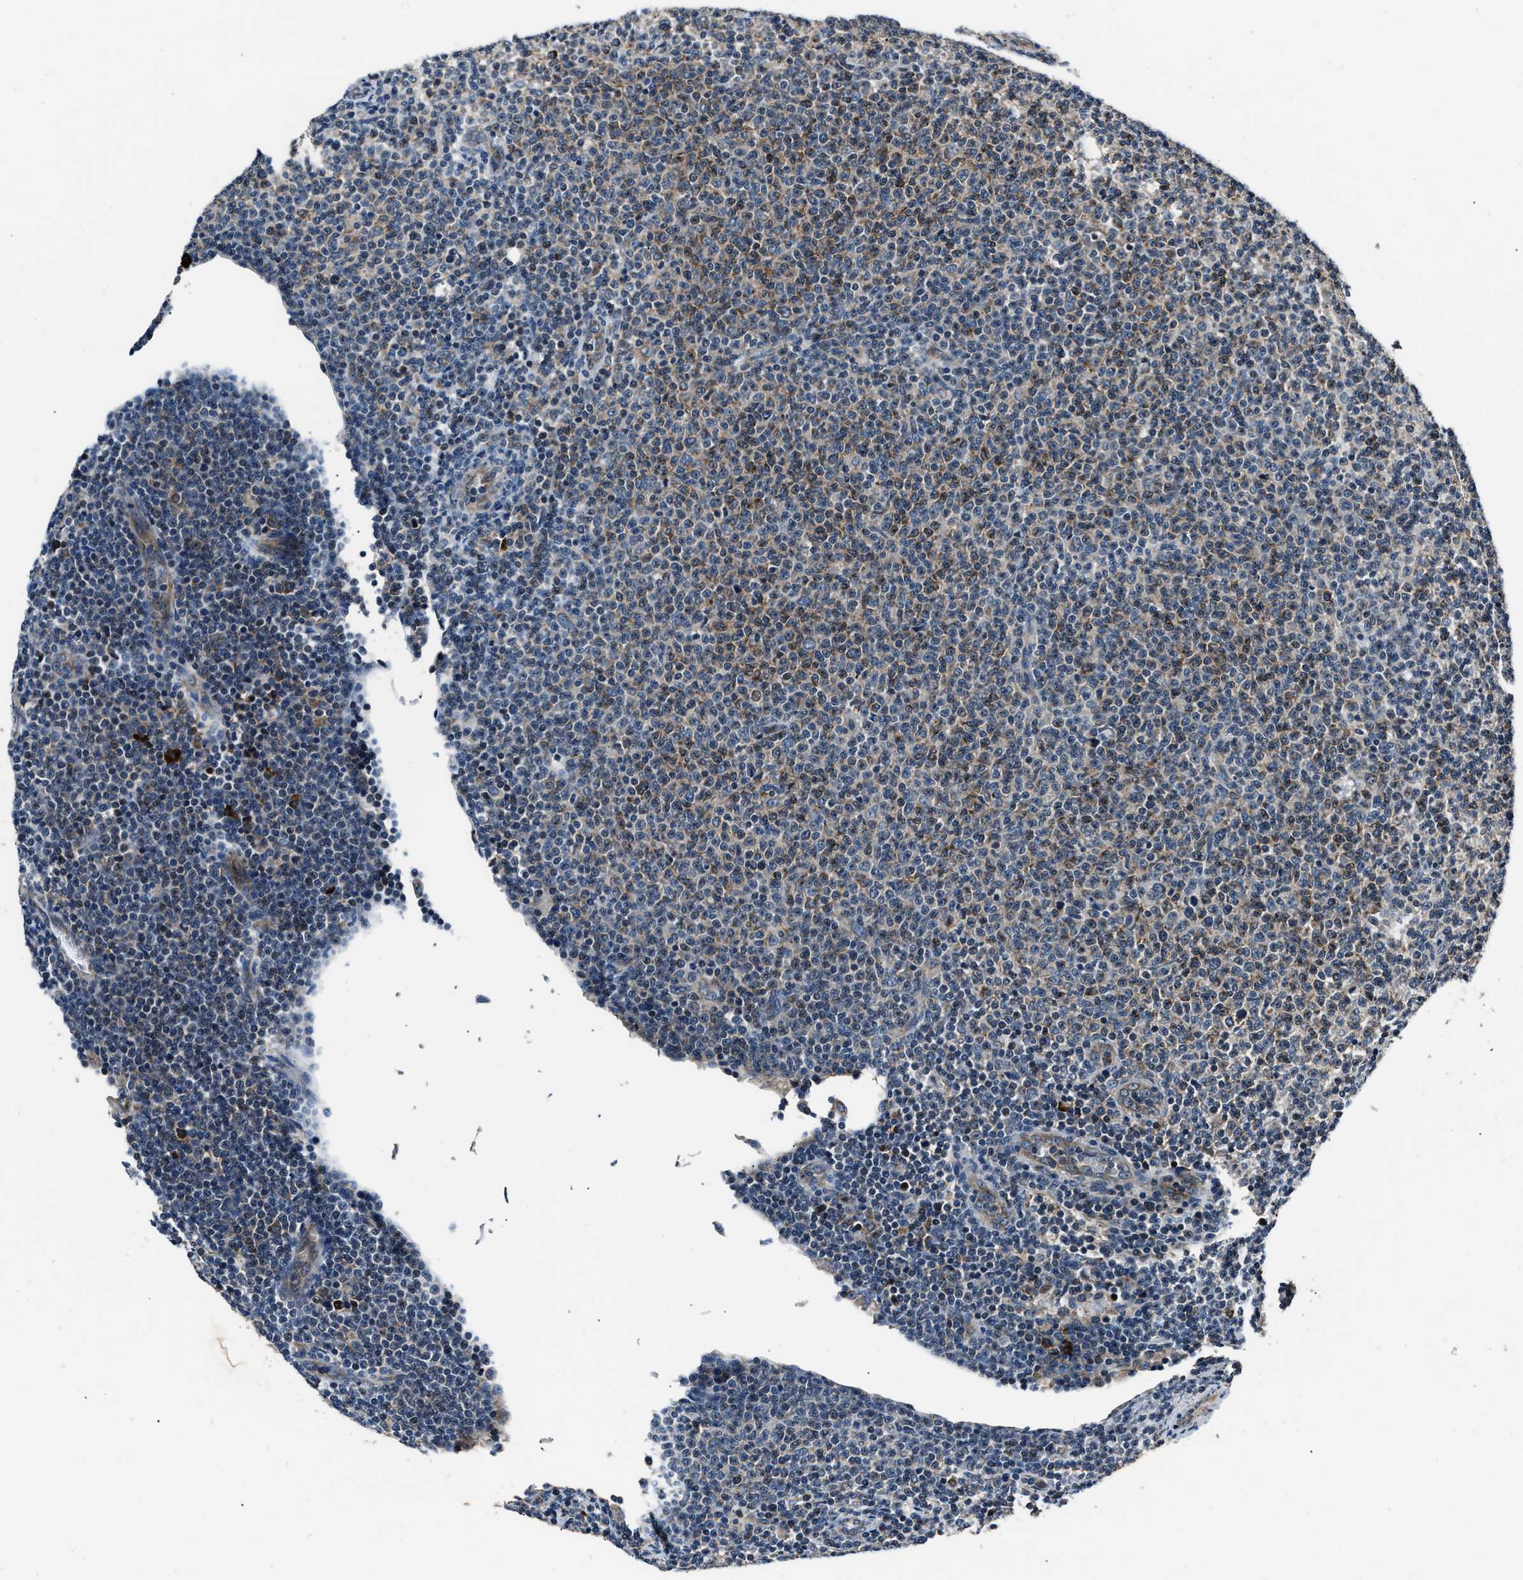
{"staining": {"intensity": "weak", "quantity": "25%-75%", "location": "cytoplasmic/membranous"}, "tissue": "lymphoma", "cell_type": "Tumor cells", "image_type": "cancer", "snomed": [{"axis": "morphology", "description": "Malignant lymphoma, non-Hodgkin's type, Low grade"}, {"axis": "topography", "description": "Lymph node"}], "caption": "This image demonstrates low-grade malignant lymphoma, non-Hodgkin's type stained with immunohistochemistry to label a protein in brown. The cytoplasmic/membranous of tumor cells show weak positivity for the protein. Nuclei are counter-stained blue.", "gene": "IMPDH2", "patient": {"sex": "male", "age": 66}}